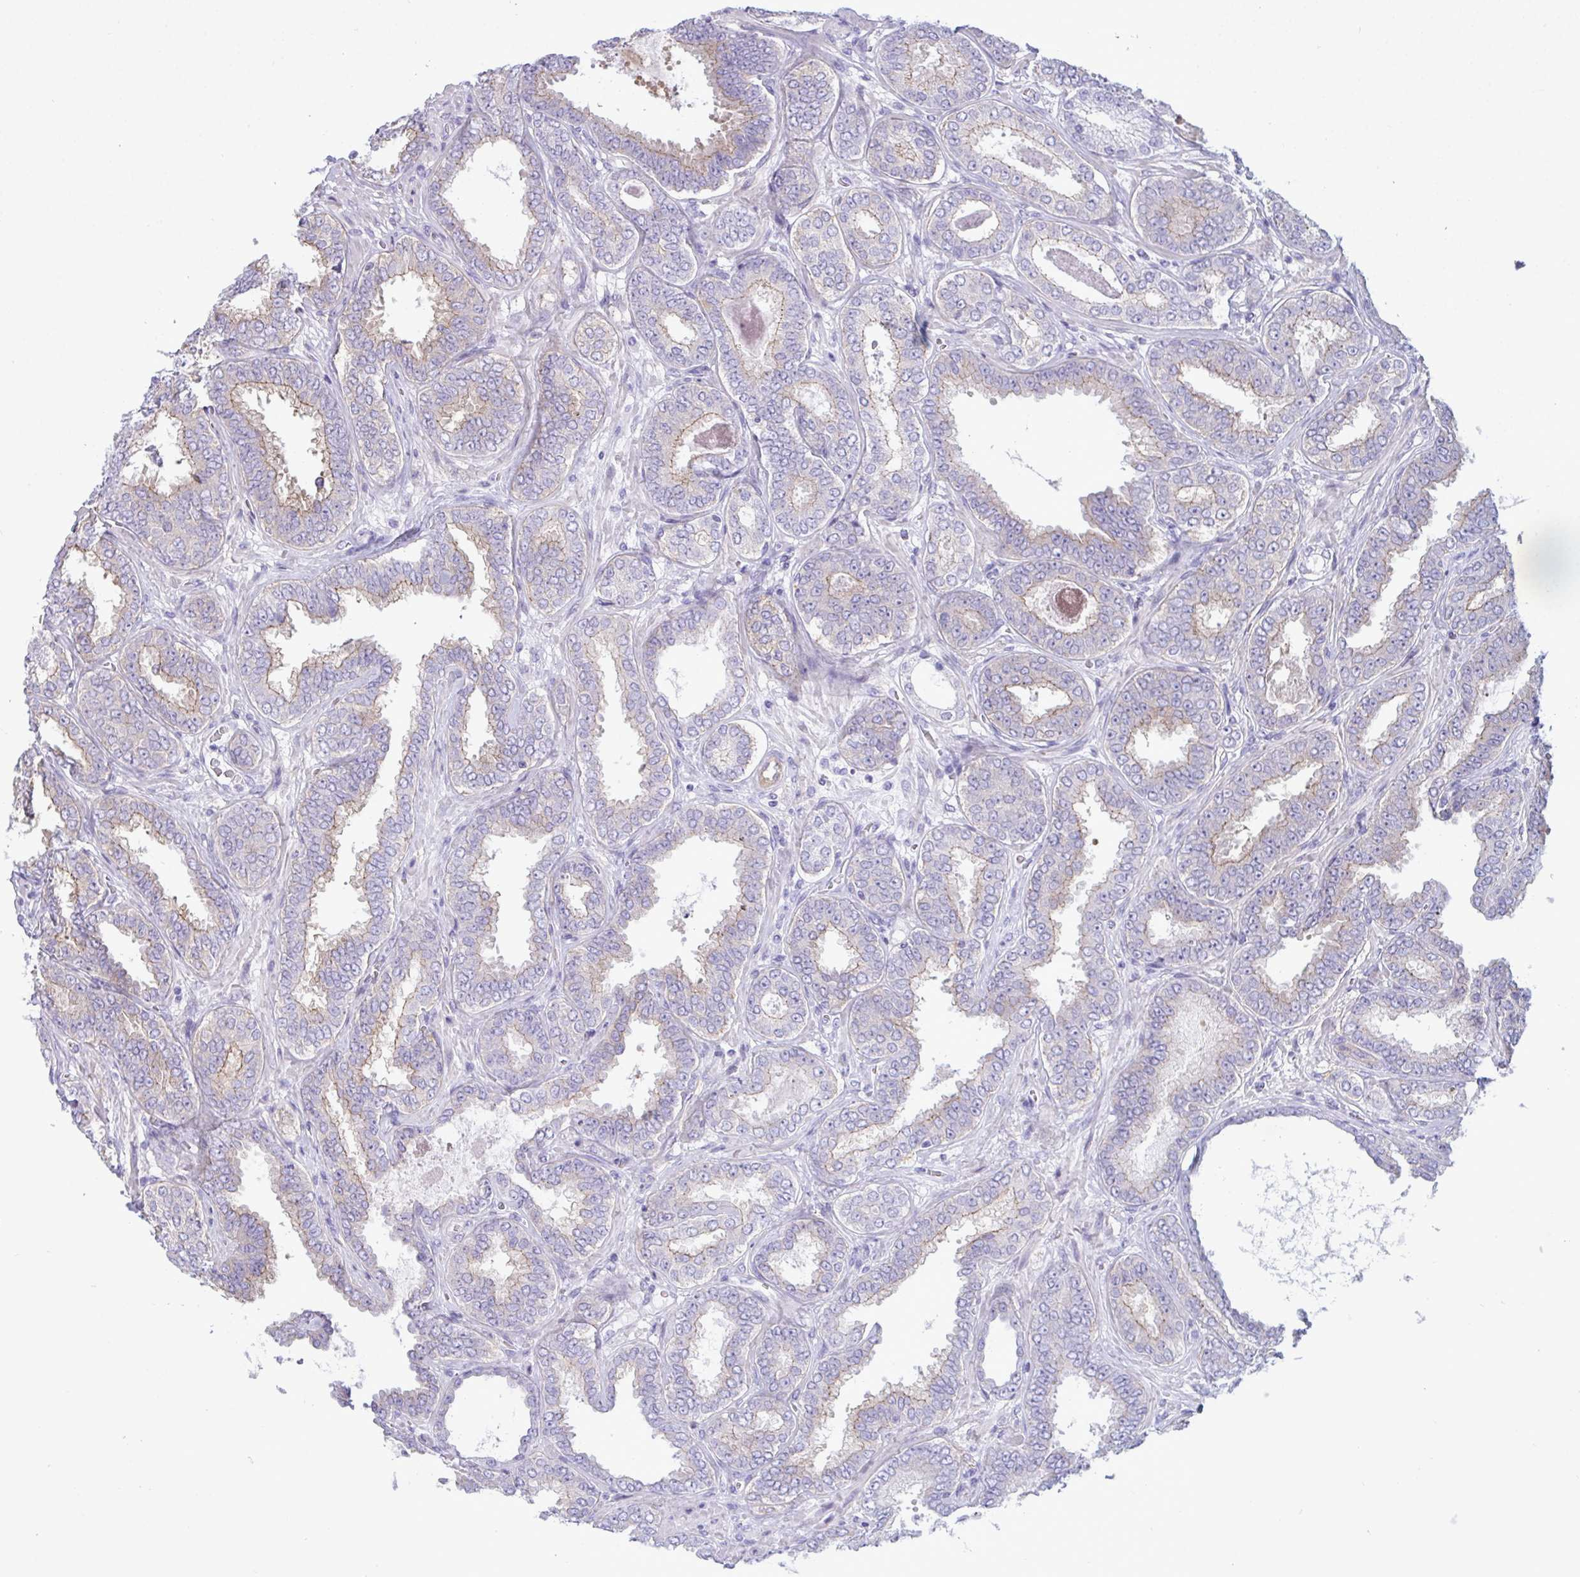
{"staining": {"intensity": "moderate", "quantity": "<25%", "location": "cytoplasmic/membranous"}, "tissue": "prostate cancer", "cell_type": "Tumor cells", "image_type": "cancer", "snomed": [{"axis": "morphology", "description": "Adenocarcinoma, High grade"}, {"axis": "topography", "description": "Prostate"}], "caption": "Immunohistochemistry (IHC) histopathology image of human prostate cancer stained for a protein (brown), which exhibits low levels of moderate cytoplasmic/membranous expression in approximately <25% of tumor cells.", "gene": "MYH10", "patient": {"sex": "male", "age": 72}}